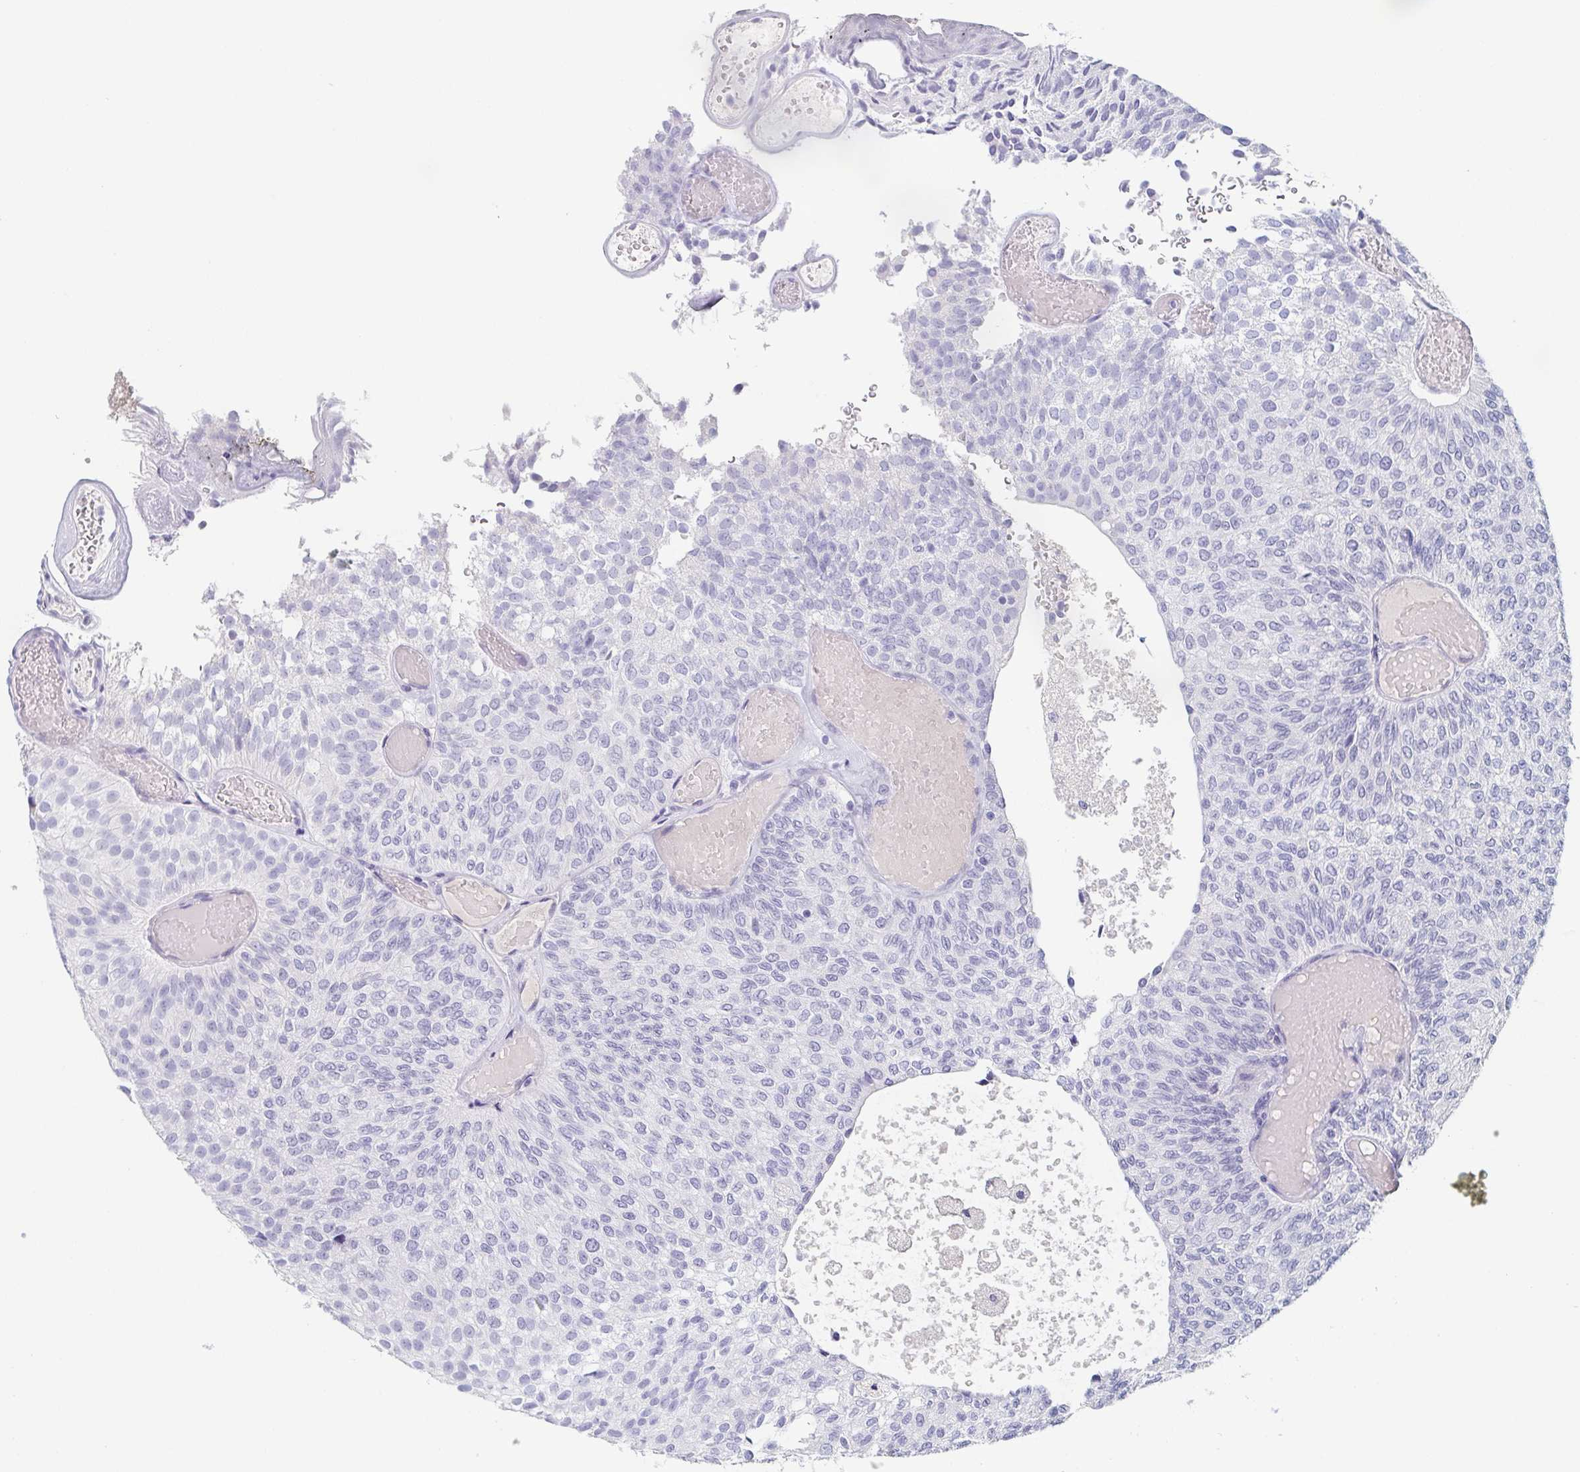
{"staining": {"intensity": "negative", "quantity": "none", "location": "none"}, "tissue": "urothelial cancer", "cell_type": "Tumor cells", "image_type": "cancer", "snomed": [{"axis": "morphology", "description": "Urothelial carcinoma, Low grade"}, {"axis": "topography", "description": "Urinary bladder"}], "caption": "Urothelial carcinoma (low-grade) stained for a protein using immunohistochemistry exhibits no staining tumor cells.", "gene": "ITLN1", "patient": {"sex": "male", "age": 78}}